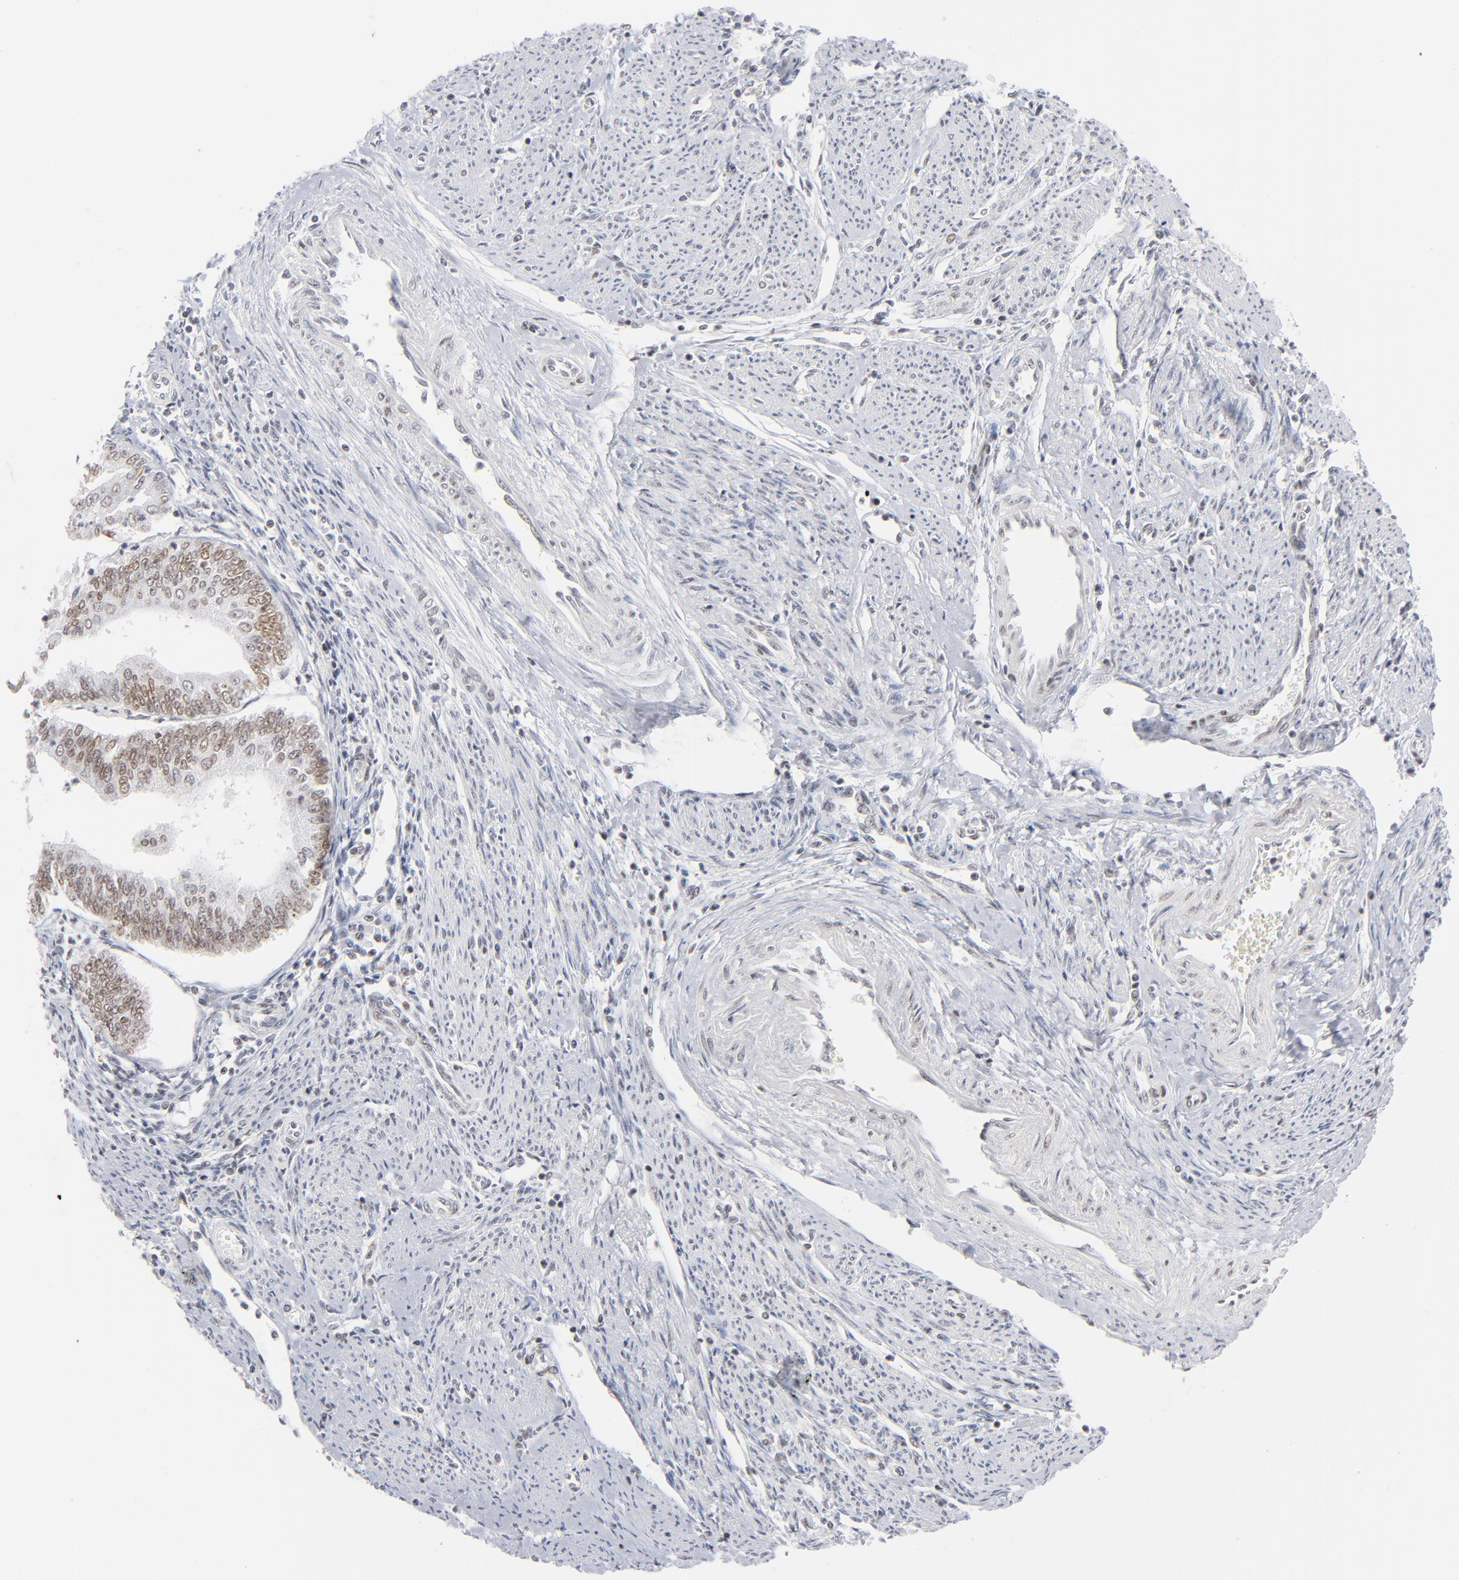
{"staining": {"intensity": "weak", "quantity": ">75%", "location": "nuclear"}, "tissue": "endometrial cancer", "cell_type": "Tumor cells", "image_type": "cancer", "snomed": [{"axis": "morphology", "description": "Adenocarcinoma, NOS"}, {"axis": "topography", "description": "Endometrium"}], "caption": "DAB immunohistochemical staining of human adenocarcinoma (endometrial) demonstrates weak nuclear protein positivity in approximately >75% of tumor cells. (DAB IHC with brightfield microscopy, high magnification).", "gene": "ZNF143", "patient": {"sex": "female", "age": 75}}